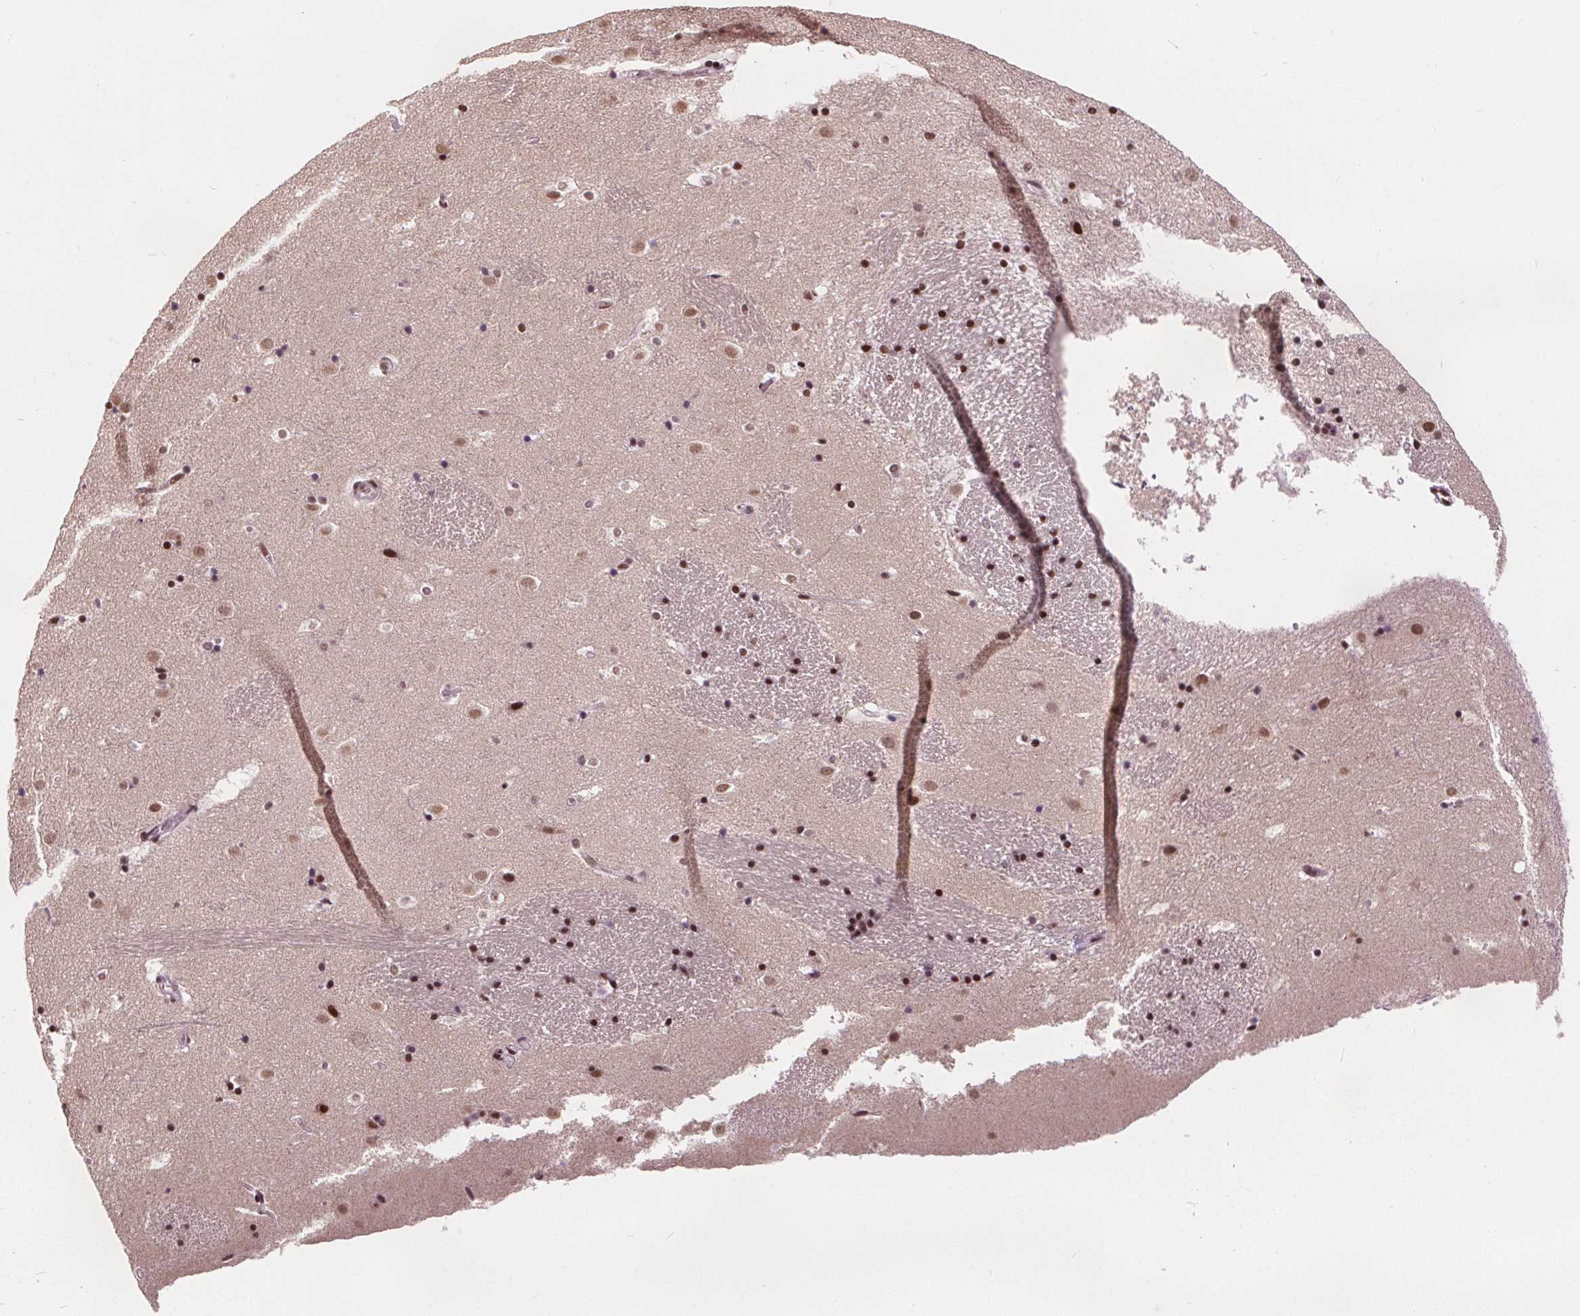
{"staining": {"intensity": "moderate", "quantity": "25%-75%", "location": "nuclear"}, "tissue": "caudate", "cell_type": "Glial cells", "image_type": "normal", "snomed": [{"axis": "morphology", "description": "Normal tissue, NOS"}, {"axis": "topography", "description": "Lateral ventricle wall"}], "caption": "Glial cells reveal moderate nuclear expression in approximately 25%-75% of cells in benign caudate. Immunohistochemistry stains the protein of interest in brown and the nuclei are stained blue.", "gene": "ISLR2", "patient": {"sex": "male", "age": 37}}